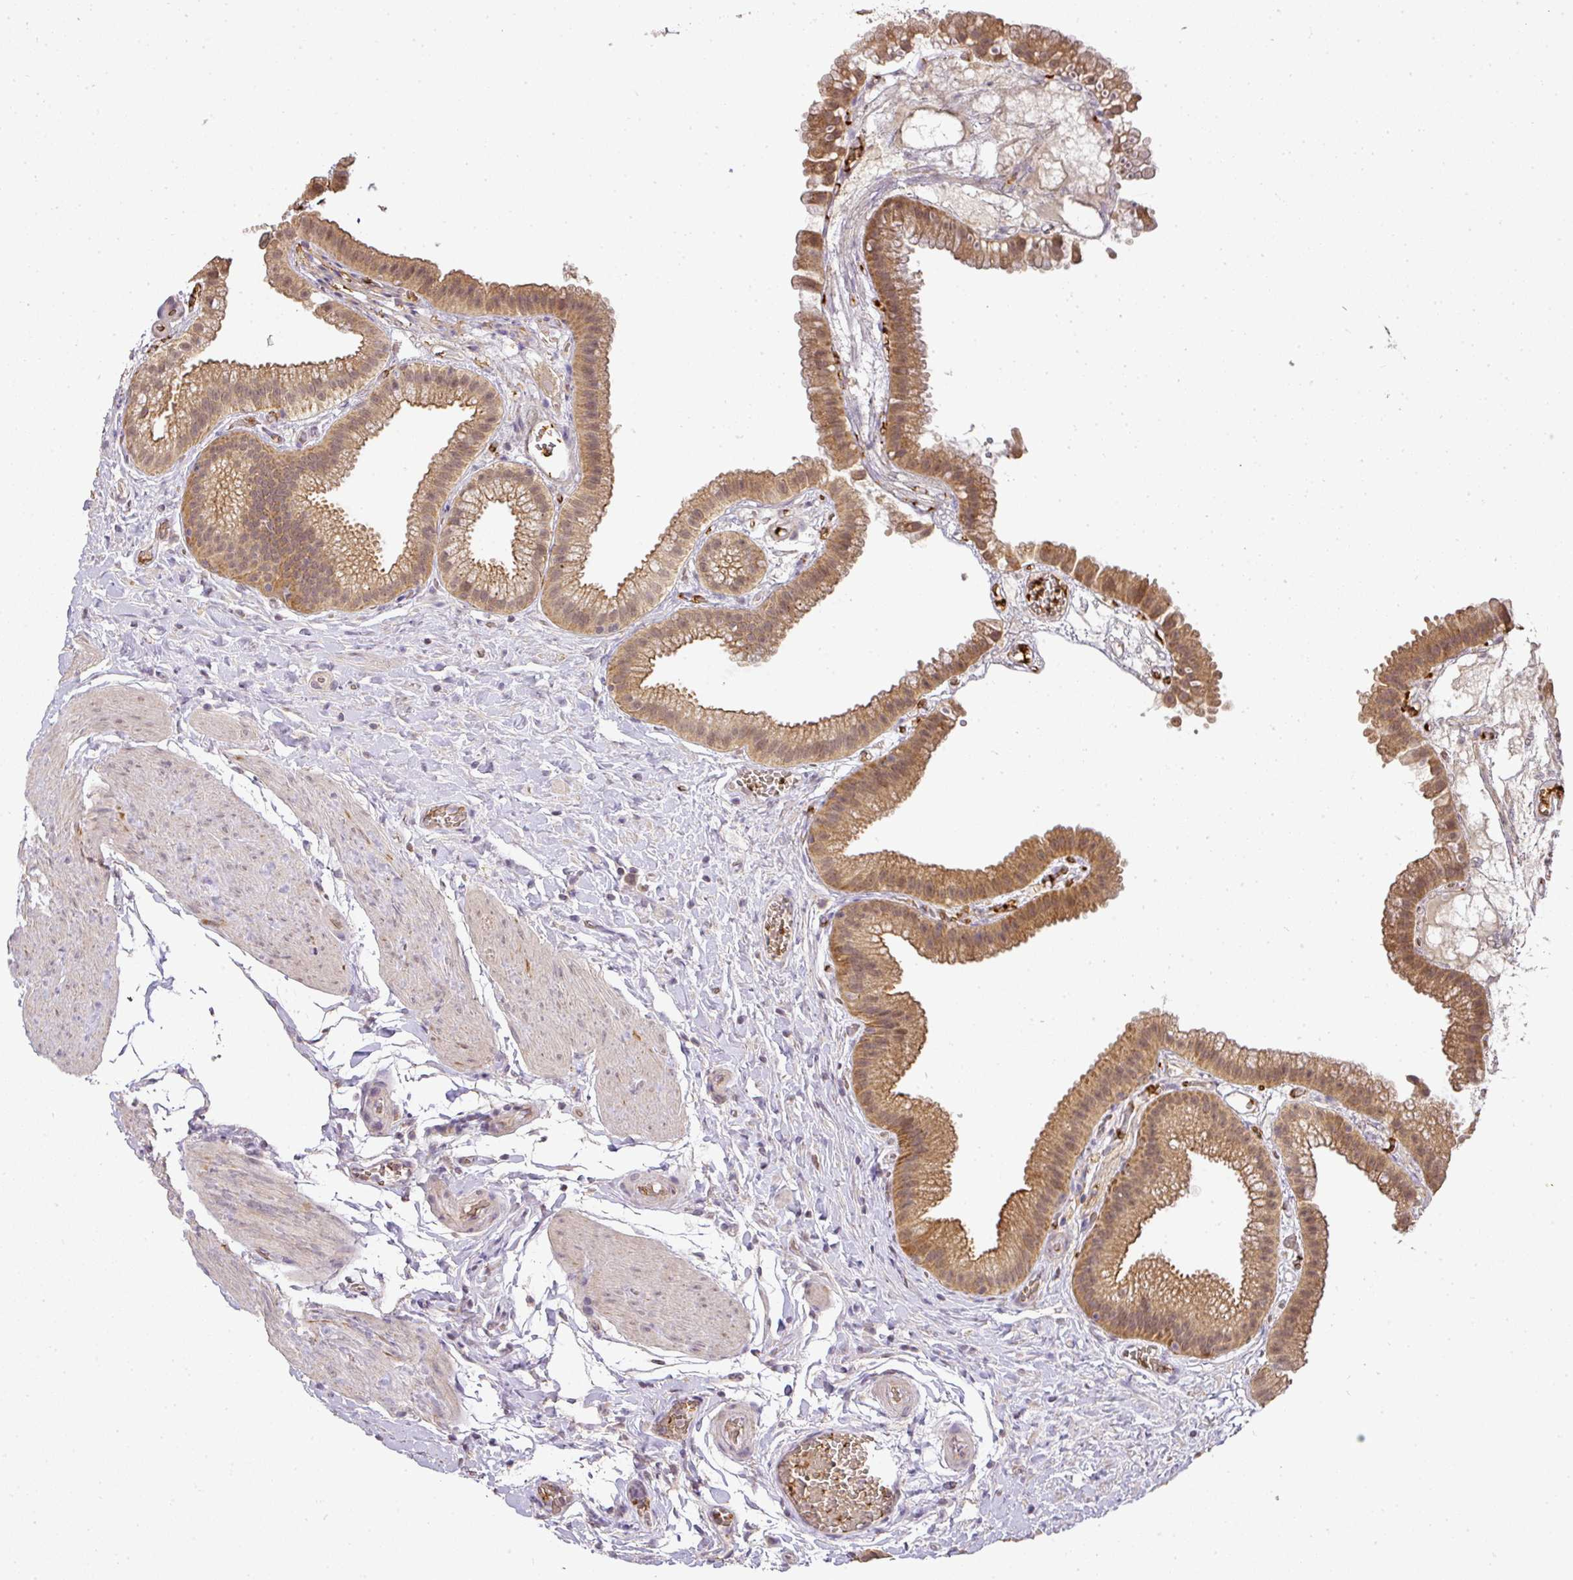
{"staining": {"intensity": "moderate", "quantity": ">75%", "location": "cytoplasmic/membranous"}, "tissue": "gallbladder", "cell_type": "Glandular cells", "image_type": "normal", "snomed": [{"axis": "morphology", "description": "Normal tissue, NOS"}, {"axis": "topography", "description": "Gallbladder"}], "caption": "This is a micrograph of IHC staining of benign gallbladder, which shows moderate positivity in the cytoplasmic/membranous of glandular cells.", "gene": "MYOM2", "patient": {"sex": "female", "age": 63}}